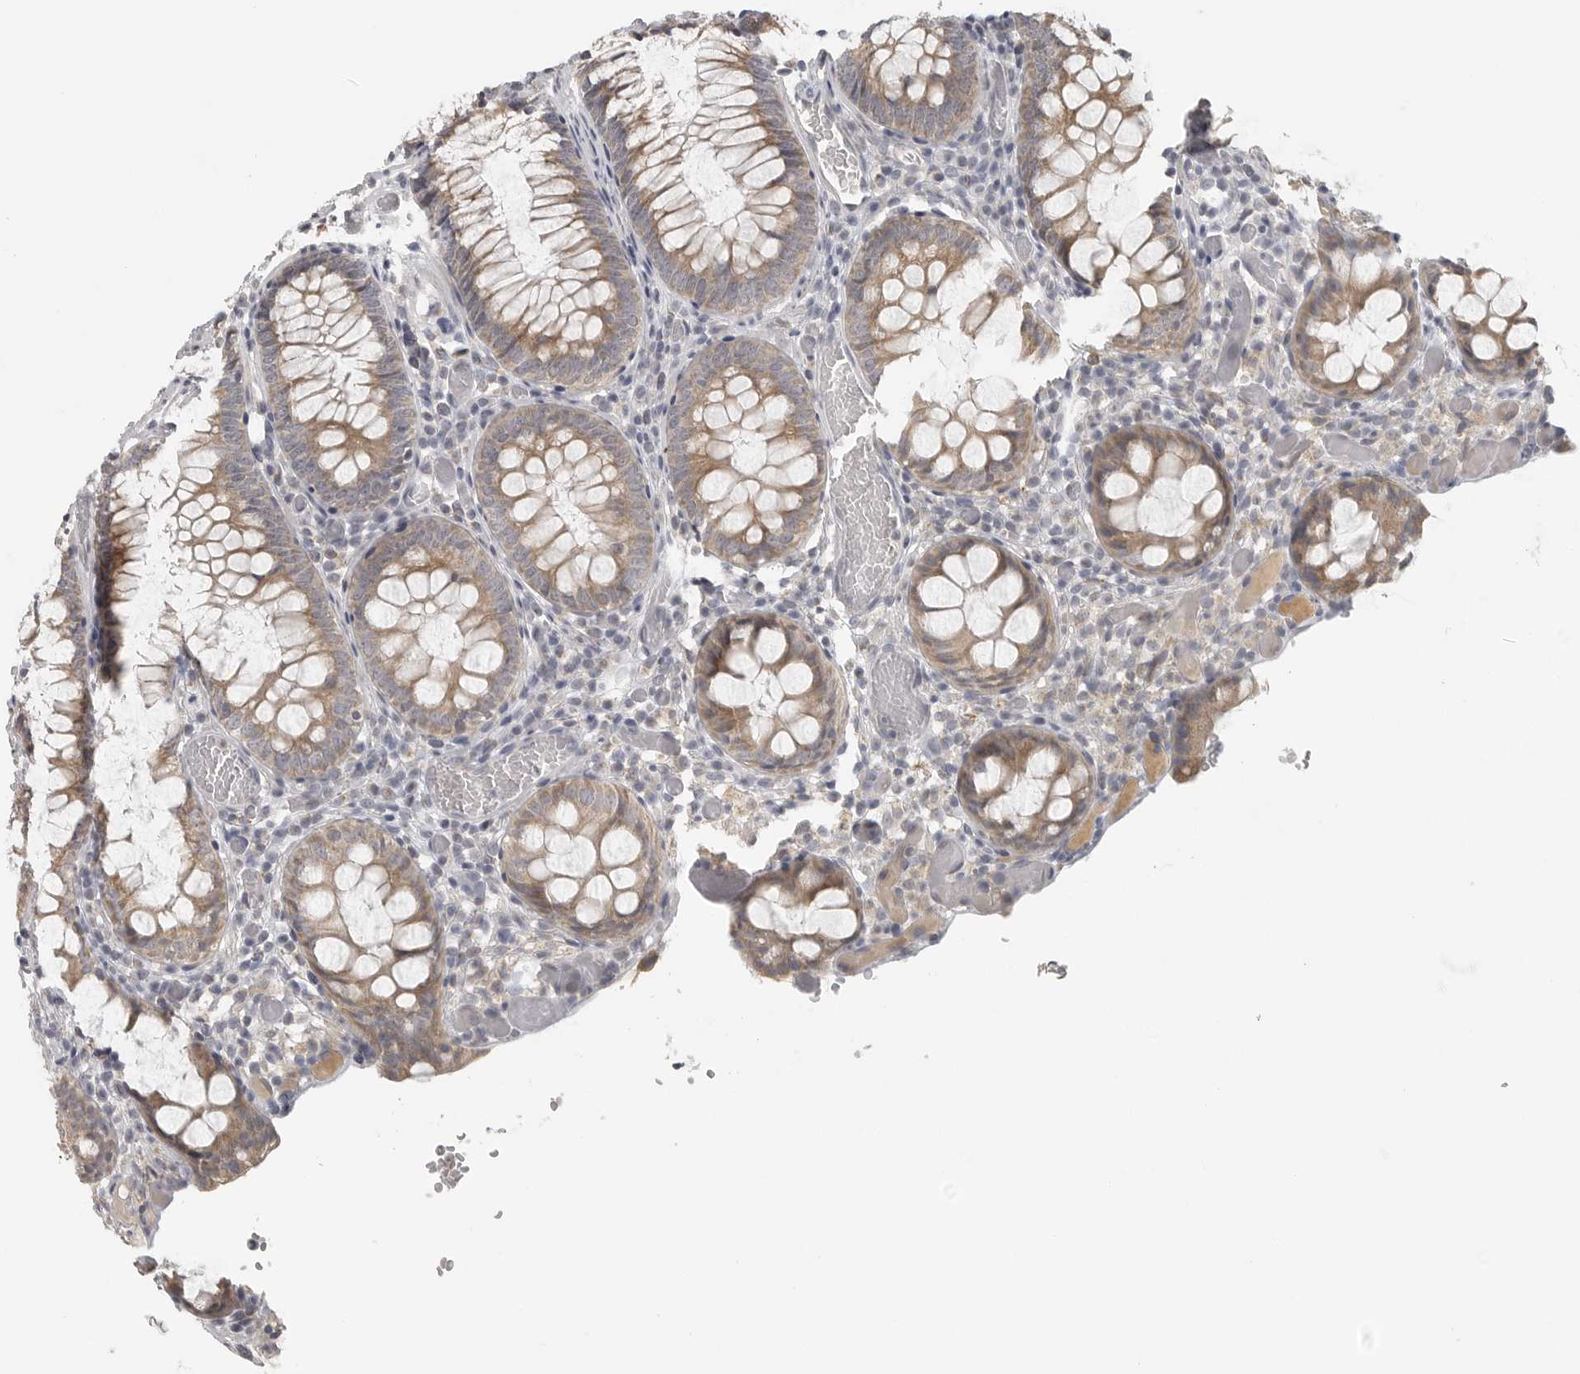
{"staining": {"intensity": "negative", "quantity": "none", "location": "none"}, "tissue": "colon", "cell_type": "Endothelial cells", "image_type": "normal", "snomed": [{"axis": "morphology", "description": "Normal tissue, NOS"}, {"axis": "topography", "description": "Colon"}], "caption": "Immunohistochemical staining of normal human colon displays no significant expression in endothelial cells. (DAB immunohistochemistry with hematoxylin counter stain).", "gene": "RXFP3", "patient": {"sex": "male", "age": 14}}